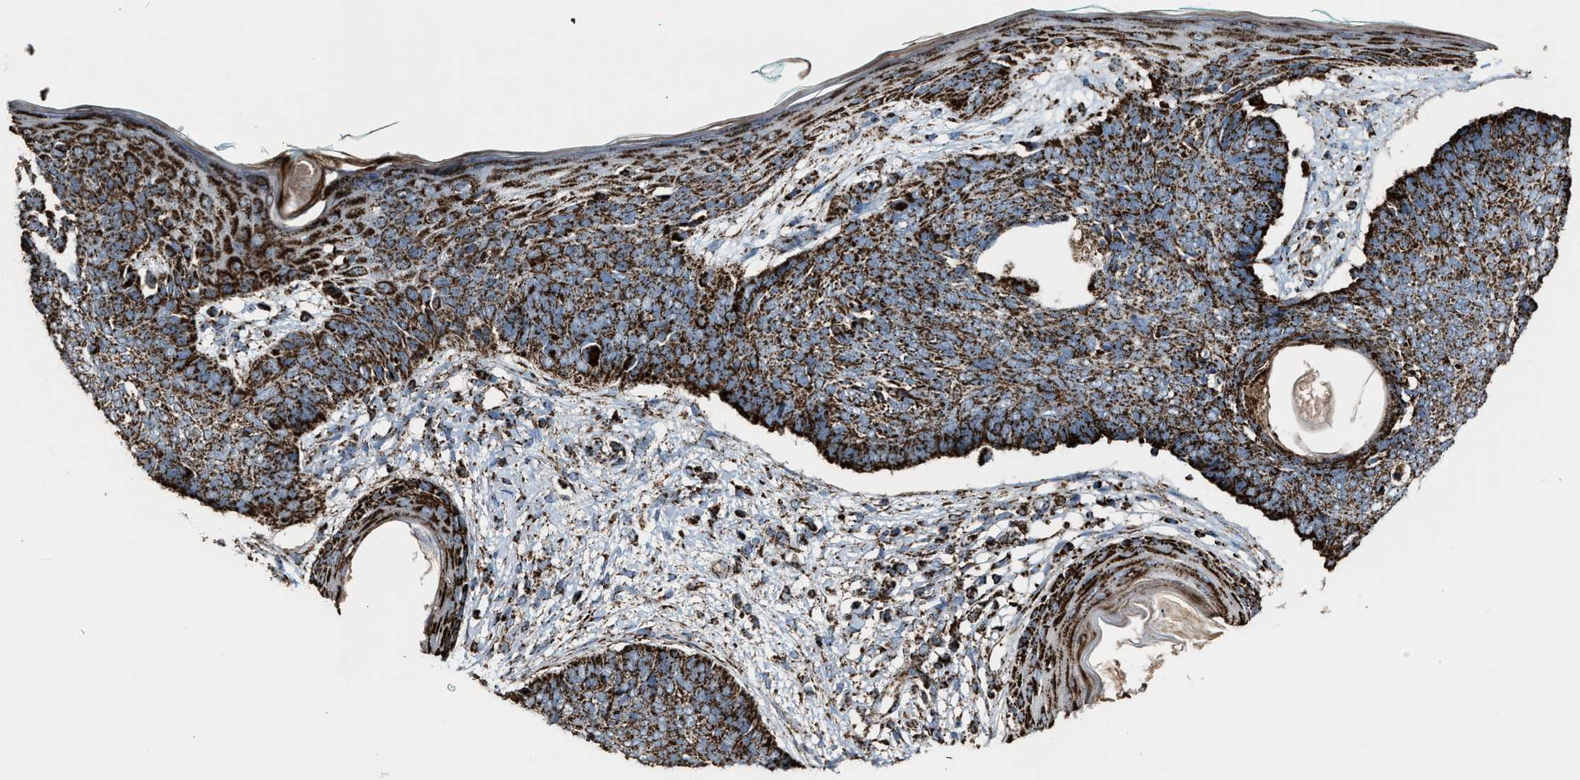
{"staining": {"intensity": "strong", "quantity": ">75%", "location": "cytoplasmic/membranous"}, "tissue": "skin cancer", "cell_type": "Tumor cells", "image_type": "cancer", "snomed": [{"axis": "morphology", "description": "Basal cell carcinoma"}, {"axis": "topography", "description": "Skin"}], "caption": "This image exhibits skin cancer stained with immunohistochemistry to label a protein in brown. The cytoplasmic/membranous of tumor cells show strong positivity for the protein. Nuclei are counter-stained blue.", "gene": "MDH2", "patient": {"sex": "female", "age": 84}}